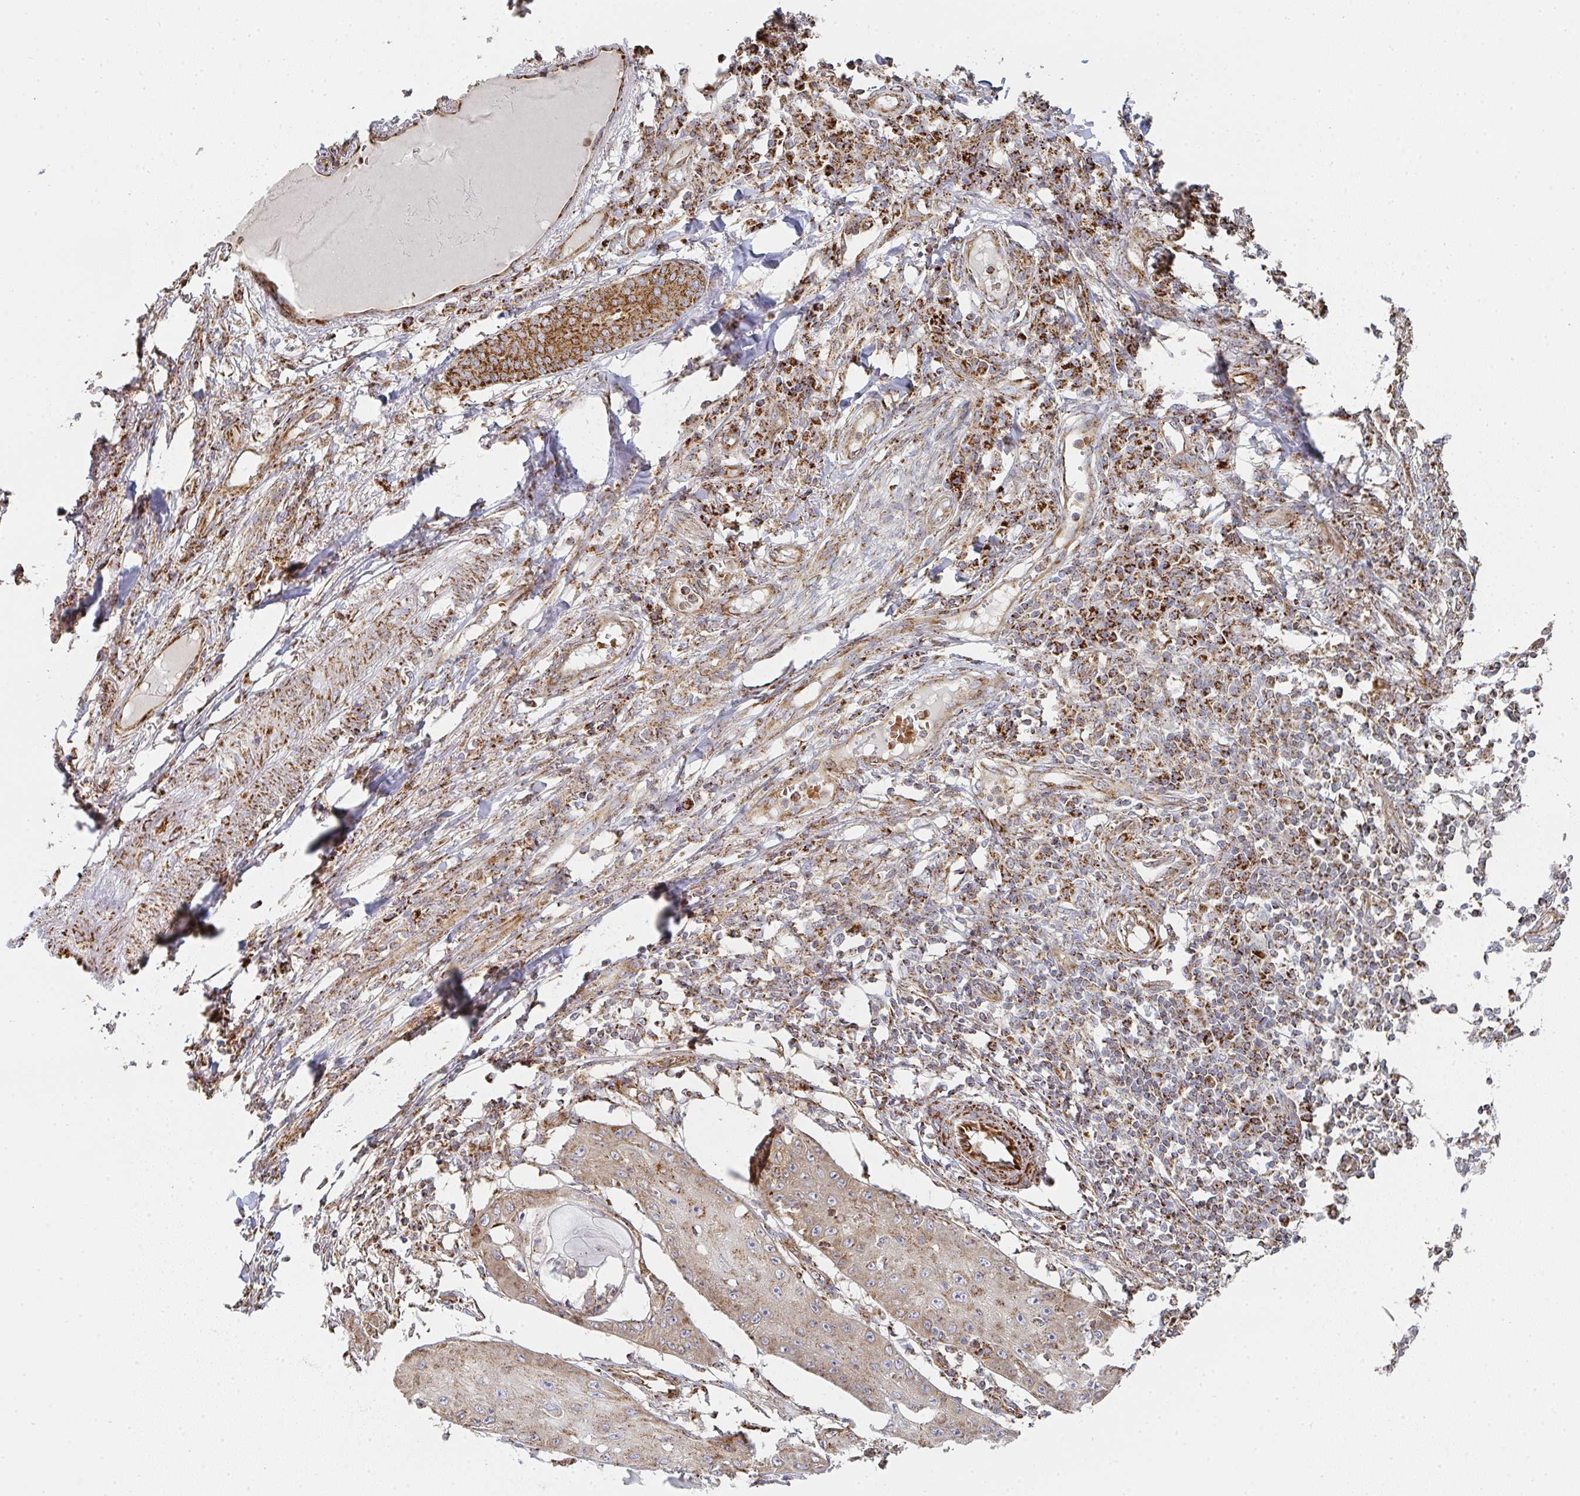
{"staining": {"intensity": "moderate", "quantity": ">75%", "location": "cytoplasmic/membranous"}, "tissue": "skin cancer", "cell_type": "Tumor cells", "image_type": "cancer", "snomed": [{"axis": "morphology", "description": "Squamous cell carcinoma, NOS"}, {"axis": "topography", "description": "Skin"}], "caption": "There is medium levels of moderate cytoplasmic/membranous staining in tumor cells of skin squamous cell carcinoma, as demonstrated by immunohistochemical staining (brown color).", "gene": "ZNF526", "patient": {"sex": "male", "age": 70}}